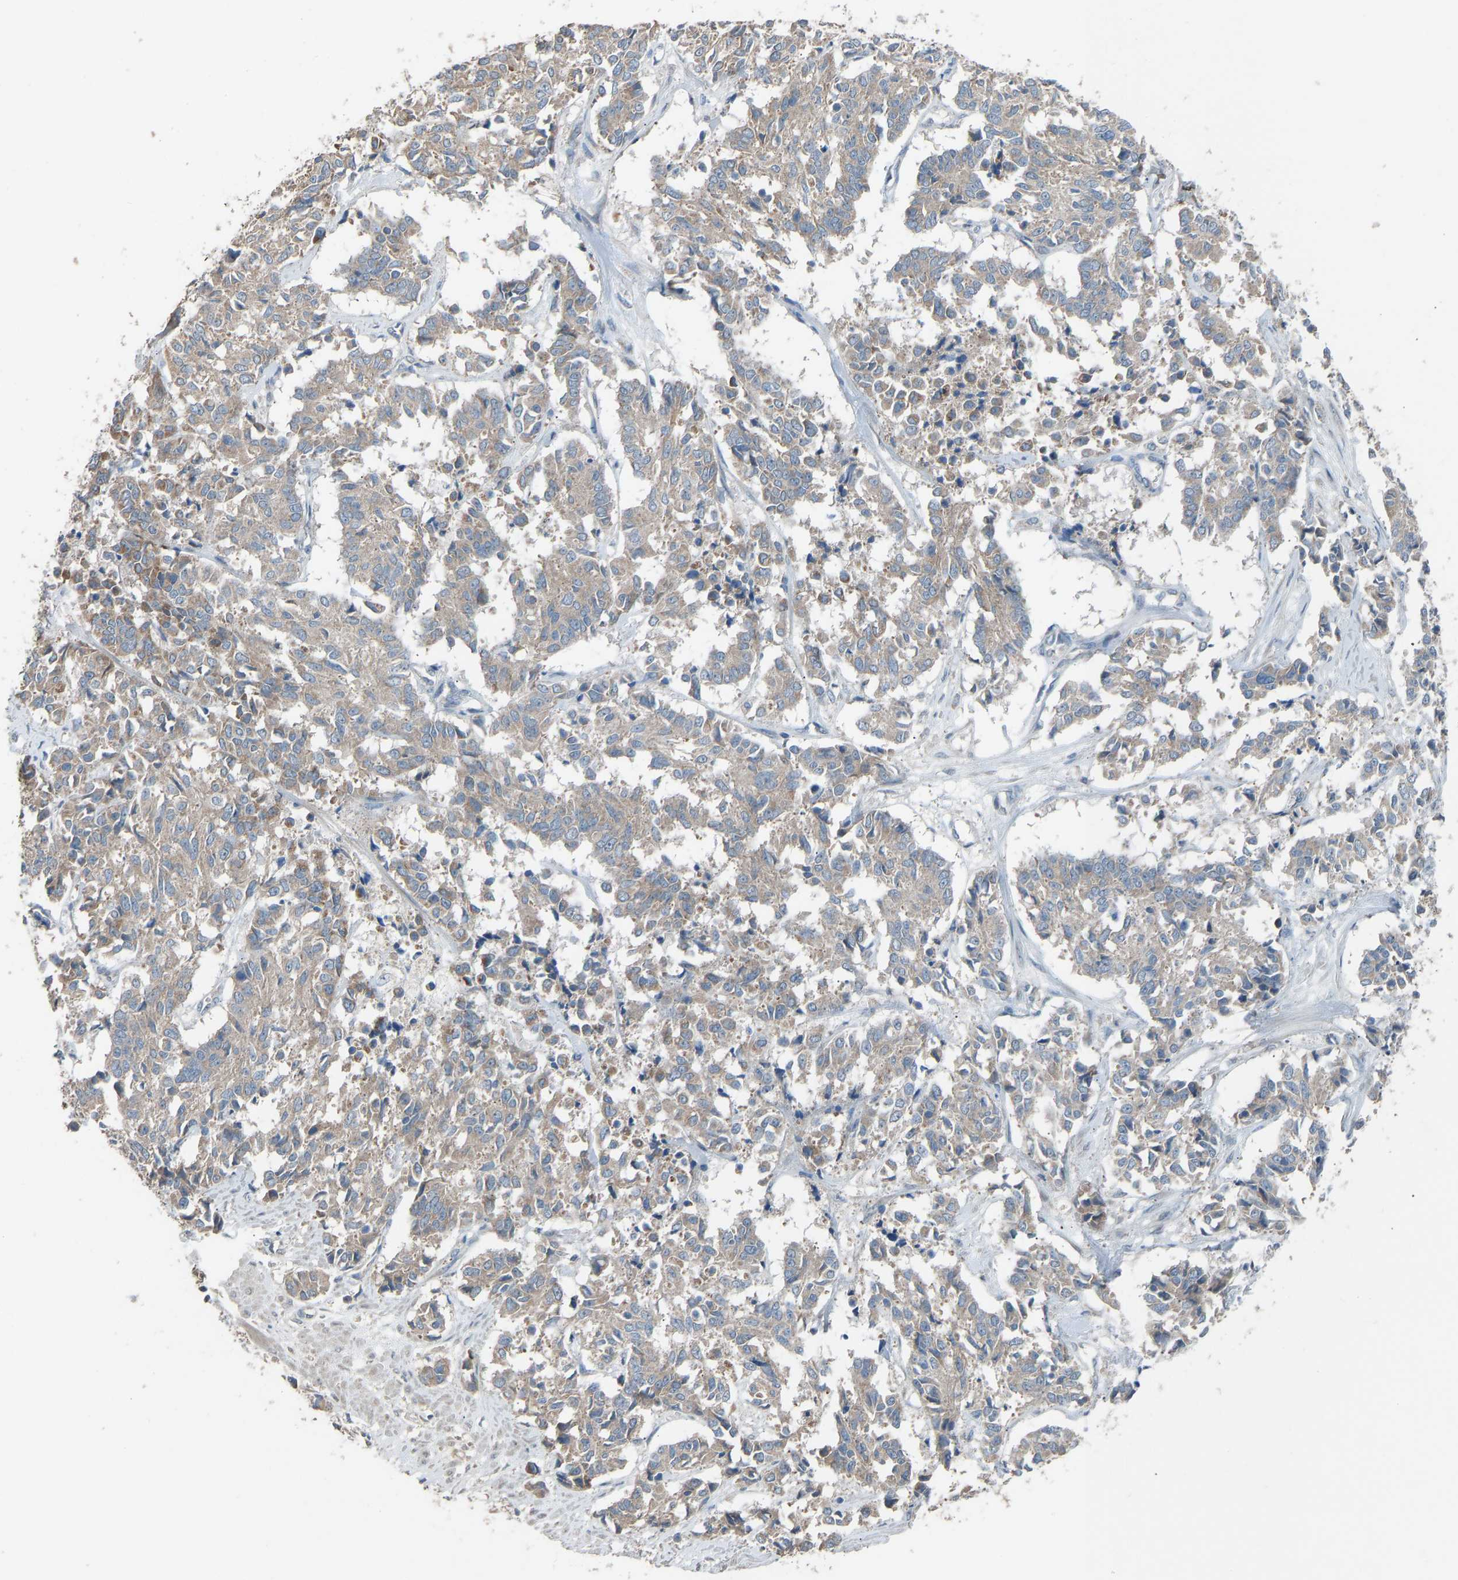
{"staining": {"intensity": "weak", "quantity": ">75%", "location": "cytoplasmic/membranous"}, "tissue": "cervical cancer", "cell_type": "Tumor cells", "image_type": "cancer", "snomed": [{"axis": "morphology", "description": "Squamous cell carcinoma, NOS"}, {"axis": "topography", "description": "Cervix"}], "caption": "Protein staining reveals weak cytoplasmic/membranous expression in approximately >75% of tumor cells in cervical cancer (squamous cell carcinoma).", "gene": "TGFBR3", "patient": {"sex": "female", "age": 35}}